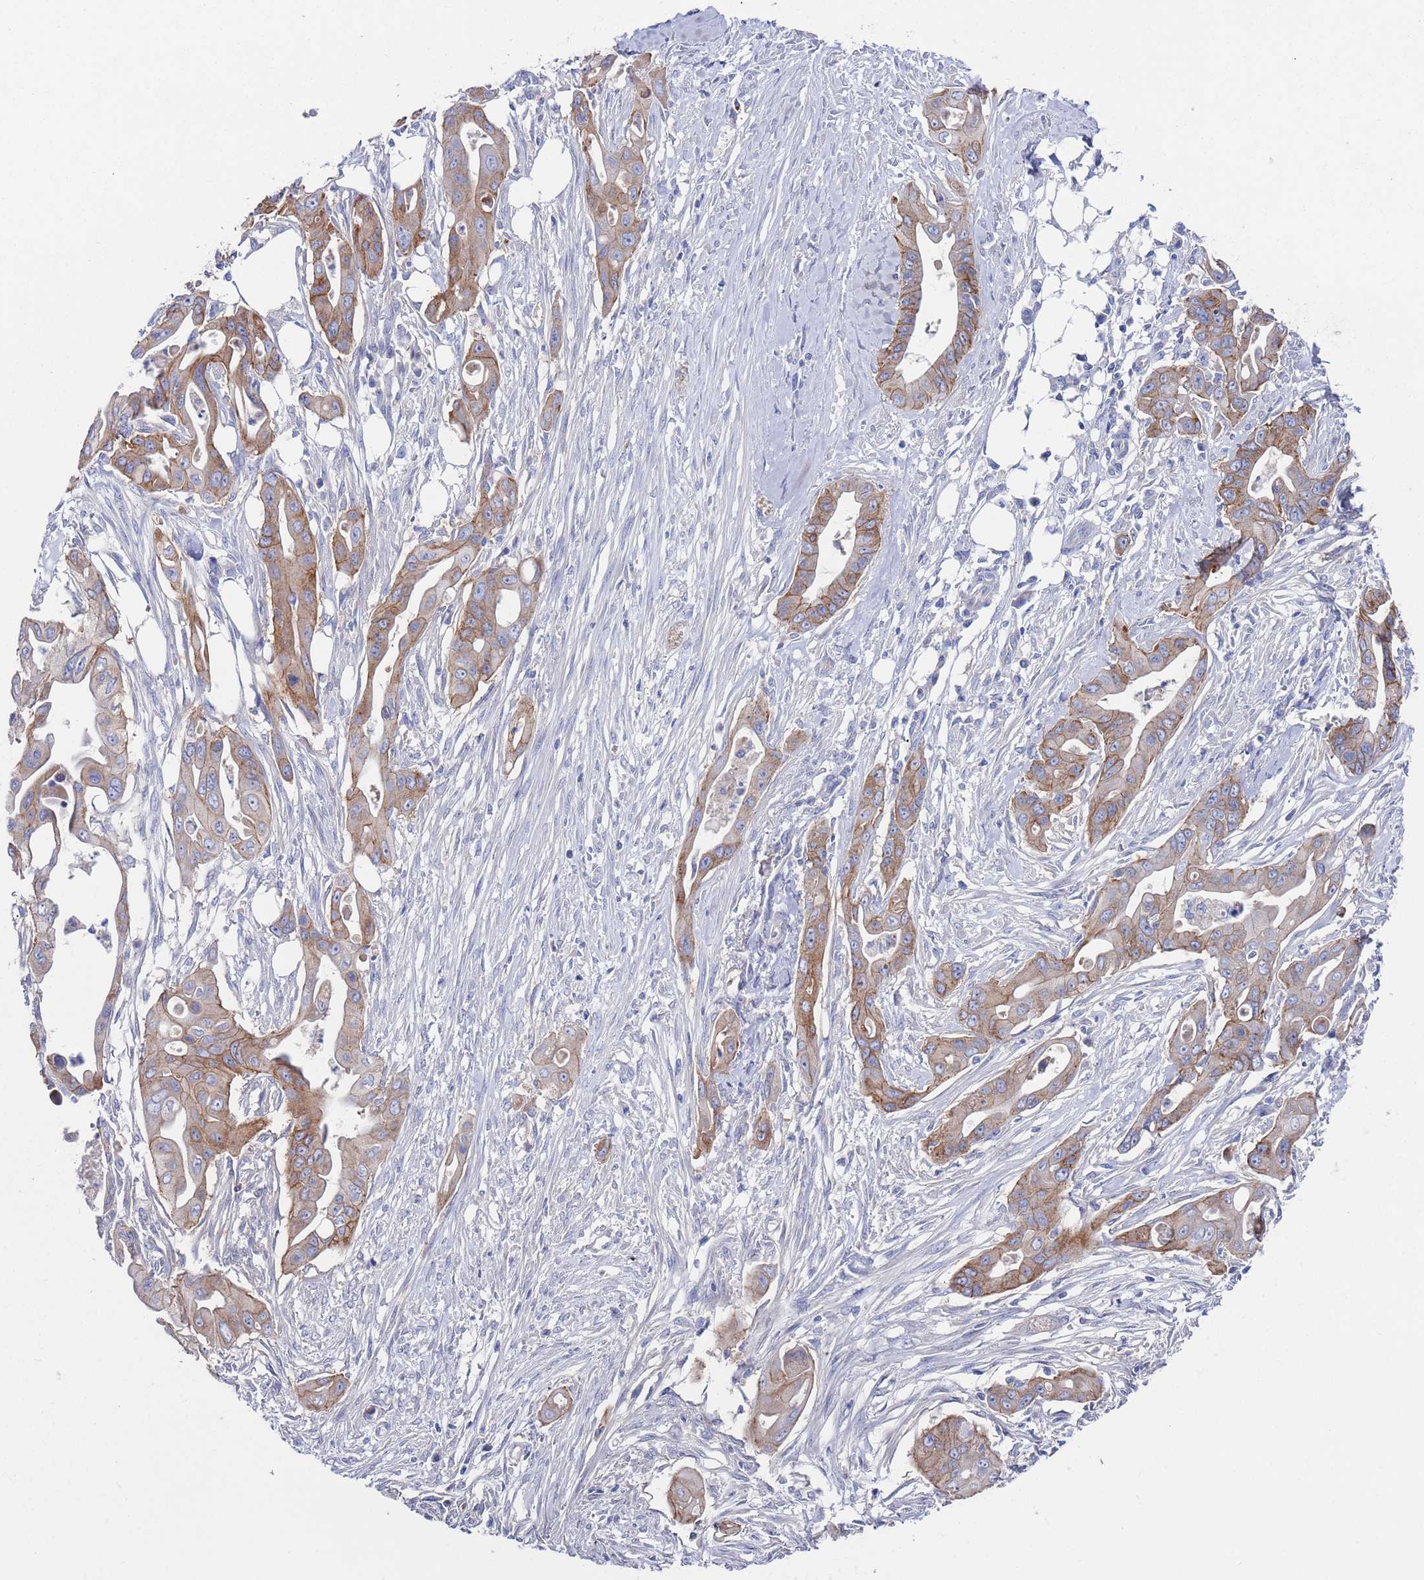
{"staining": {"intensity": "moderate", "quantity": "25%-75%", "location": "cytoplasmic/membranous"}, "tissue": "ovarian cancer", "cell_type": "Tumor cells", "image_type": "cancer", "snomed": [{"axis": "morphology", "description": "Cystadenocarcinoma, mucinous, NOS"}, {"axis": "topography", "description": "Ovary"}], "caption": "There is medium levels of moderate cytoplasmic/membranous staining in tumor cells of ovarian cancer, as demonstrated by immunohistochemical staining (brown color).", "gene": "KRTCAP3", "patient": {"sex": "female", "age": 70}}